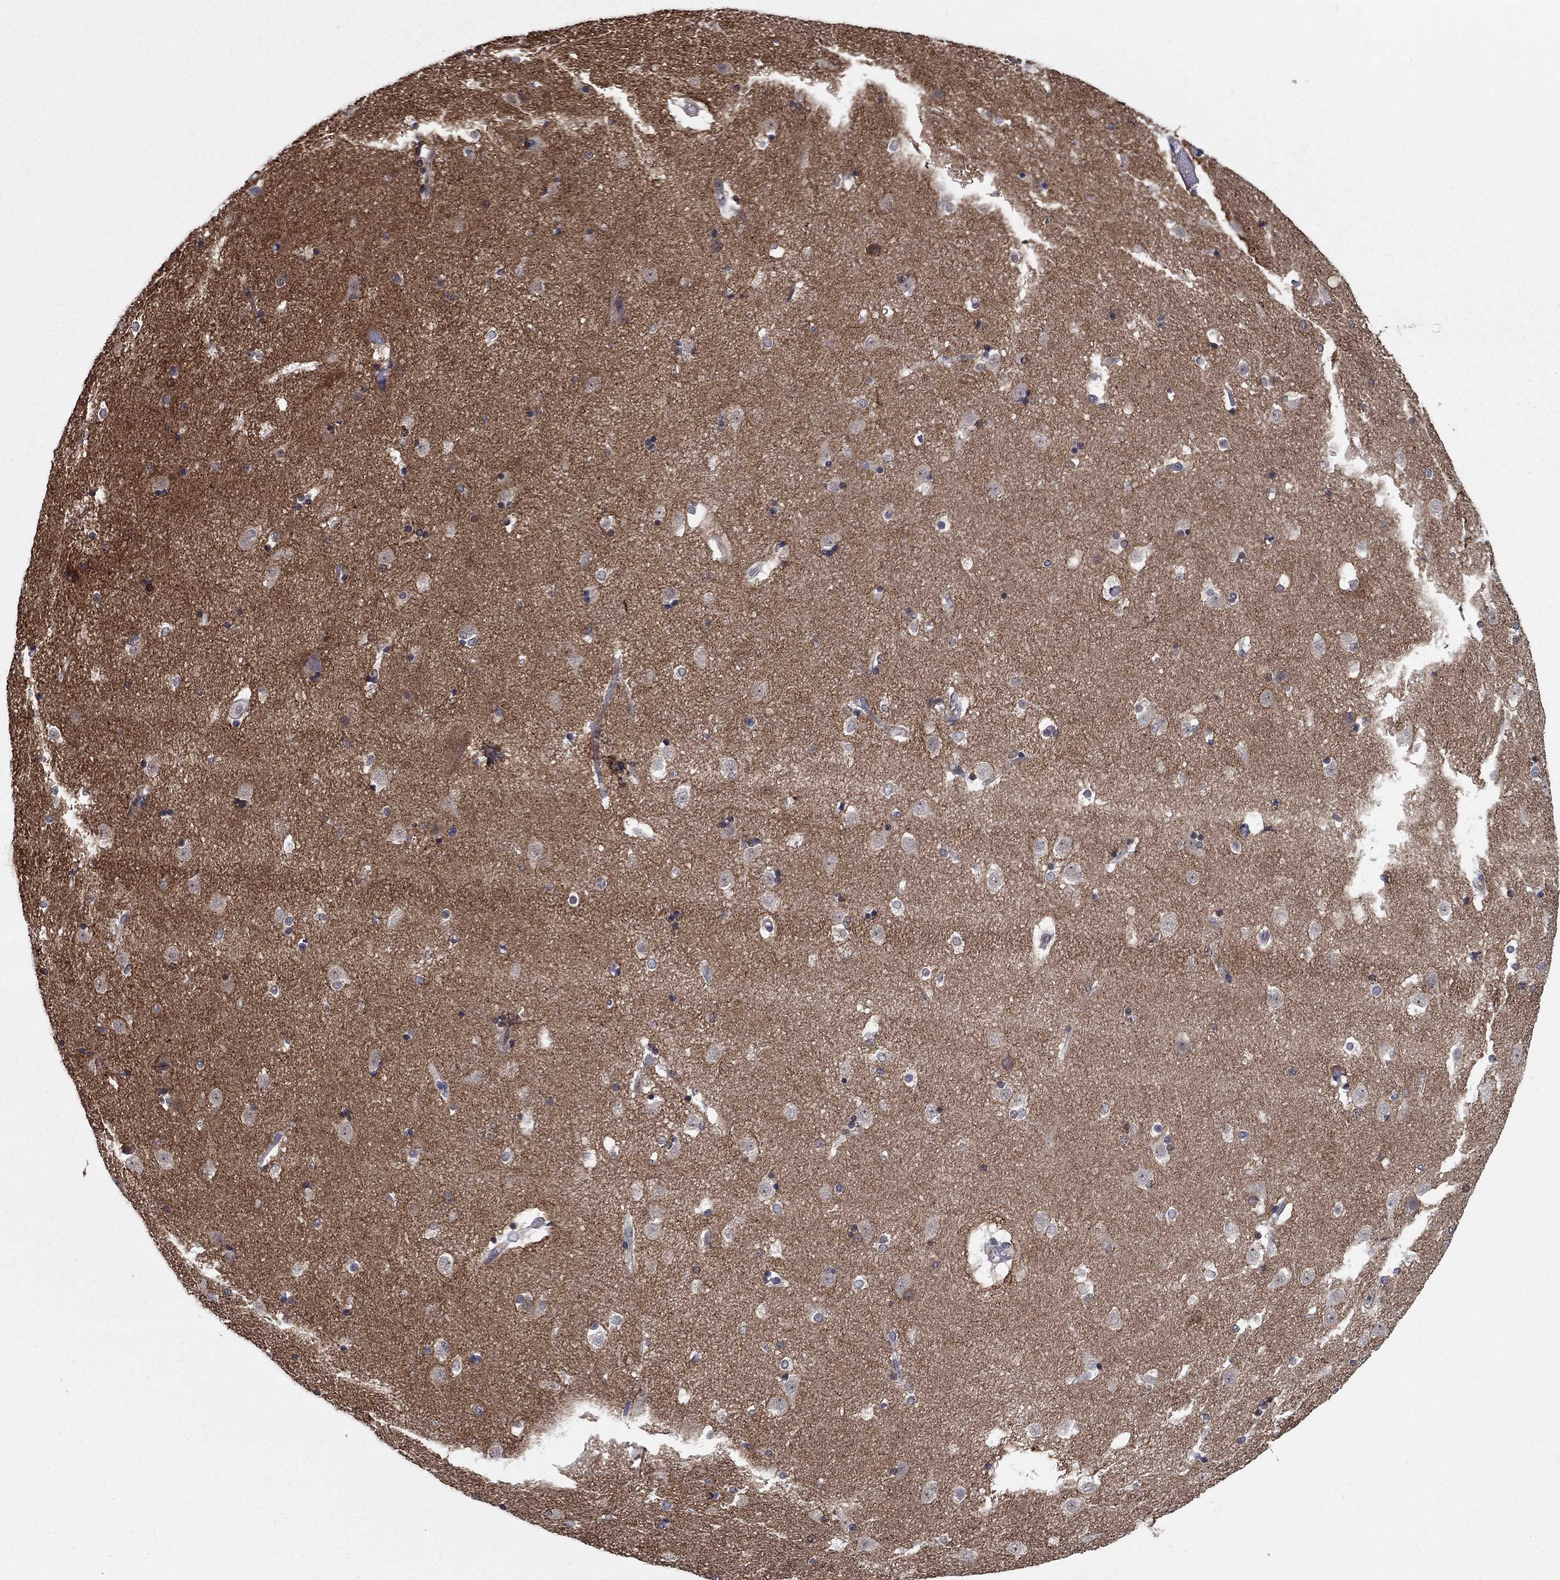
{"staining": {"intensity": "moderate", "quantity": "<25%", "location": "cytoplasmic/membranous"}, "tissue": "caudate", "cell_type": "Glial cells", "image_type": "normal", "snomed": [{"axis": "morphology", "description": "Normal tissue, NOS"}, {"axis": "topography", "description": "Lateral ventricle wall"}], "caption": "Caudate stained with DAB immunohistochemistry shows low levels of moderate cytoplasmic/membranous expression in about <25% of glial cells.", "gene": "STMN1", "patient": {"sex": "male", "age": 51}}